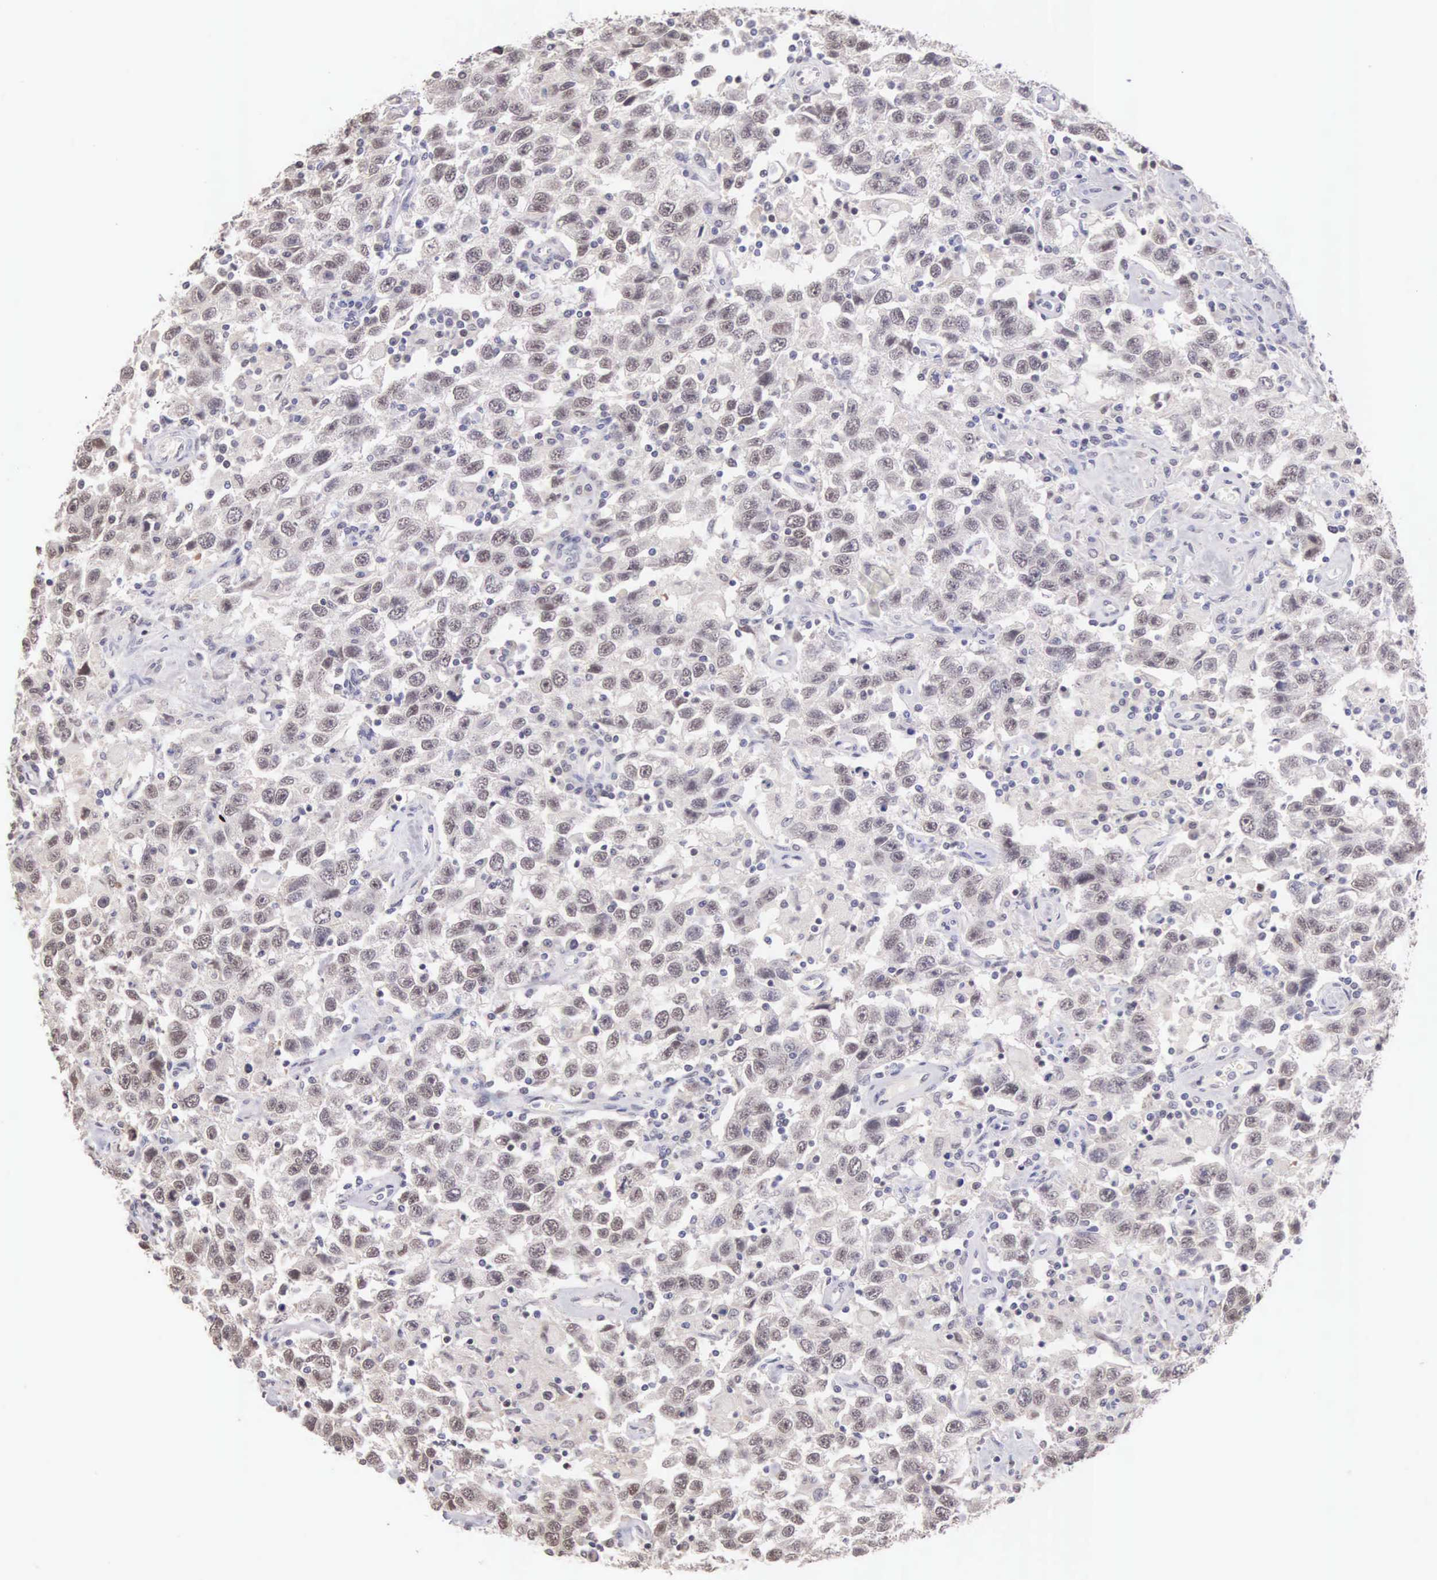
{"staining": {"intensity": "weak", "quantity": "<25%", "location": "nuclear"}, "tissue": "testis cancer", "cell_type": "Tumor cells", "image_type": "cancer", "snomed": [{"axis": "morphology", "description": "Seminoma, NOS"}, {"axis": "topography", "description": "Testis"}], "caption": "Histopathology image shows no significant protein expression in tumor cells of seminoma (testis). Brightfield microscopy of immunohistochemistry stained with DAB (brown) and hematoxylin (blue), captured at high magnification.", "gene": "HMGXB4", "patient": {"sex": "male", "age": 41}}